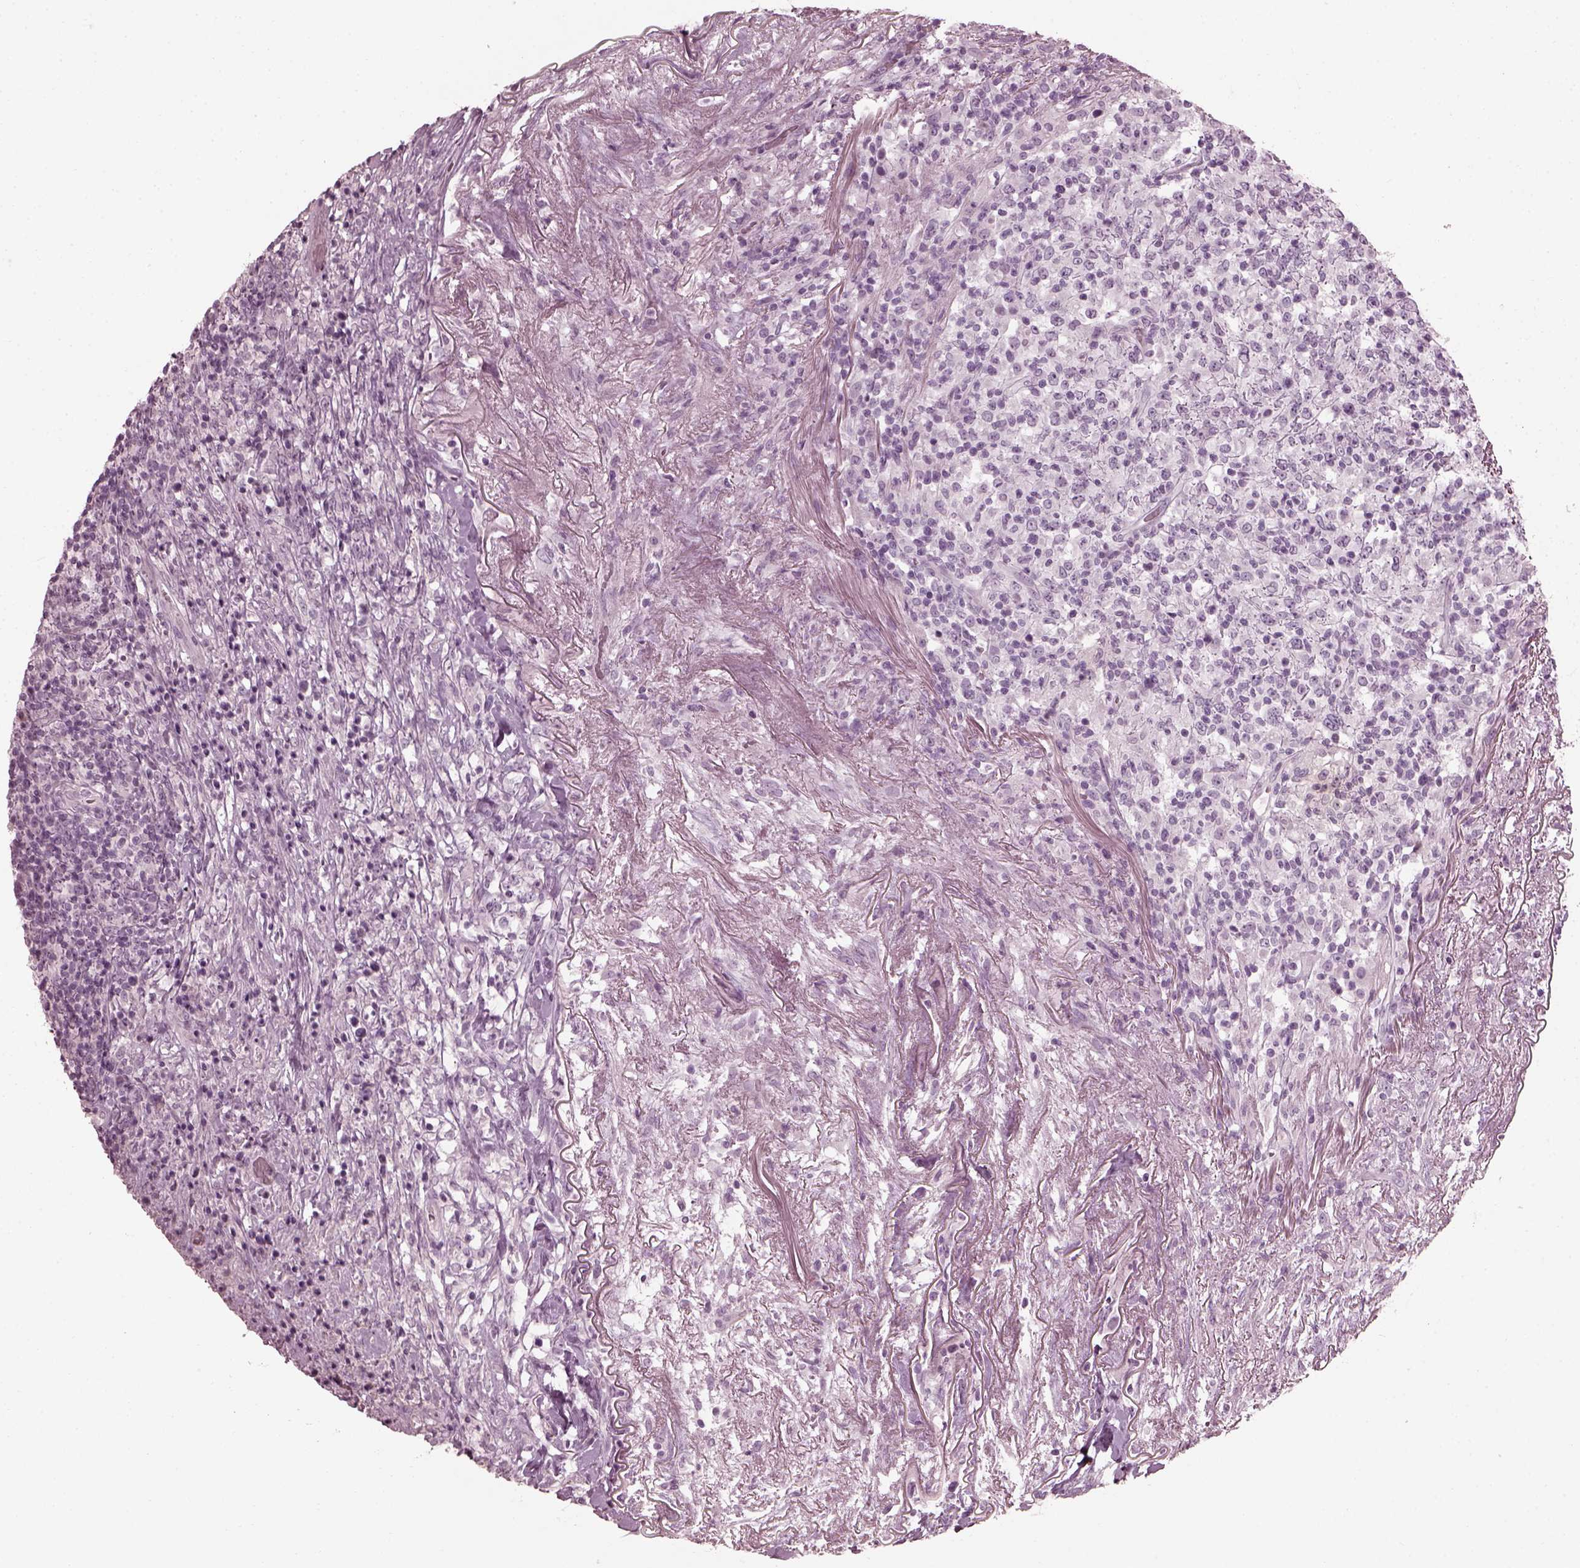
{"staining": {"intensity": "negative", "quantity": "none", "location": "none"}, "tissue": "lymphoma", "cell_type": "Tumor cells", "image_type": "cancer", "snomed": [{"axis": "morphology", "description": "Malignant lymphoma, non-Hodgkin's type, High grade"}, {"axis": "topography", "description": "Lung"}], "caption": "This is an IHC histopathology image of human lymphoma. There is no expression in tumor cells.", "gene": "SAXO2", "patient": {"sex": "male", "age": 79}}